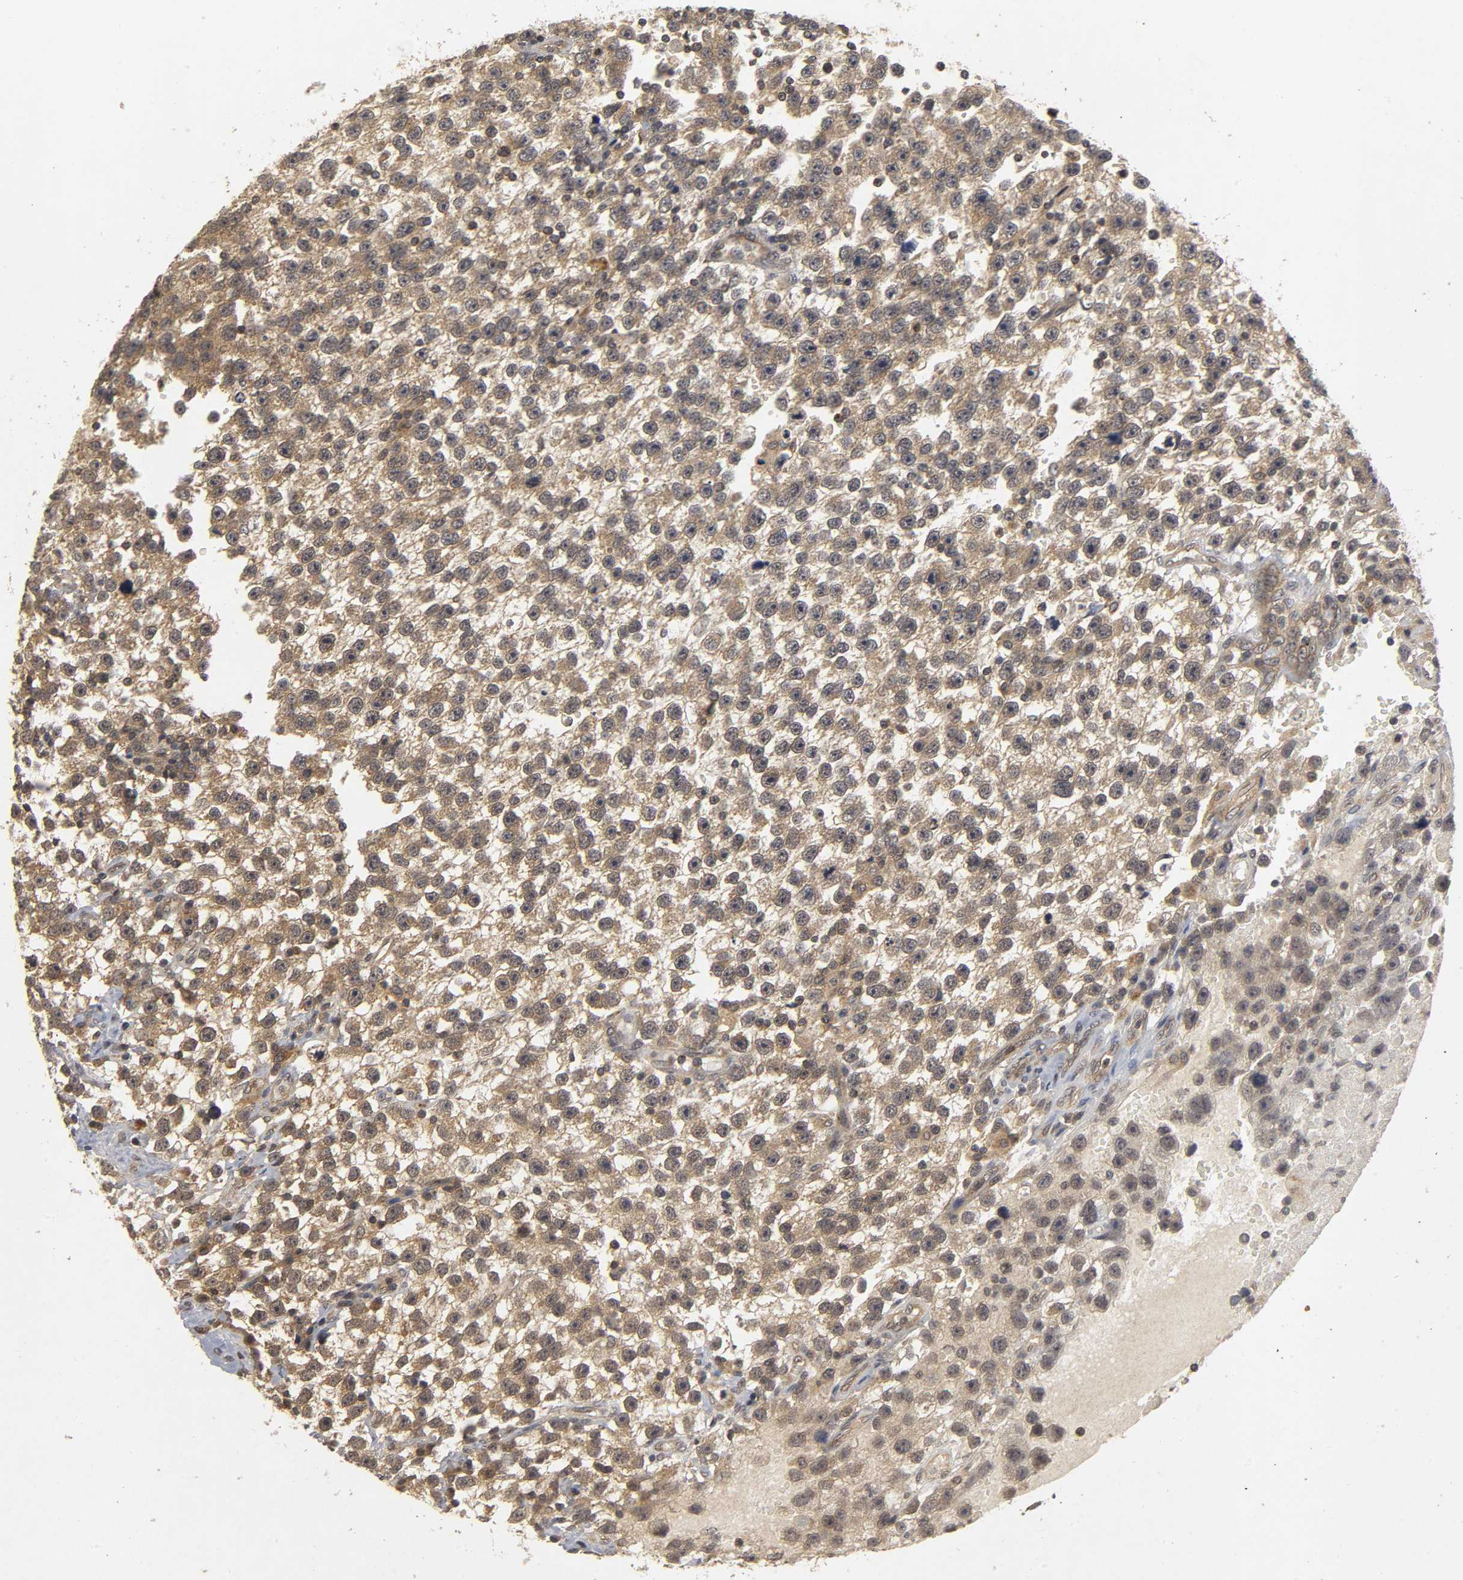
{"staining": {"intensity": "weak", "quantity": ">75%", "location": "cytoplasmic/membranous"}, "tissue": "testis cancer", "cell_type": "Tumor cells", "image_type": "cancer", "snomed": [{"axis": "morphology", "description": "Seminoma, NOS"}, {"axis": "topography", "description": "Testis"}], "caption": "Human testis cancer stained for a protein (brown) displays weak cytoplasmic/membranous positive positivity in about >75% of tumor cells.", "gene": "TRAF6", "patient": {"sex": "male", "age": 33}}